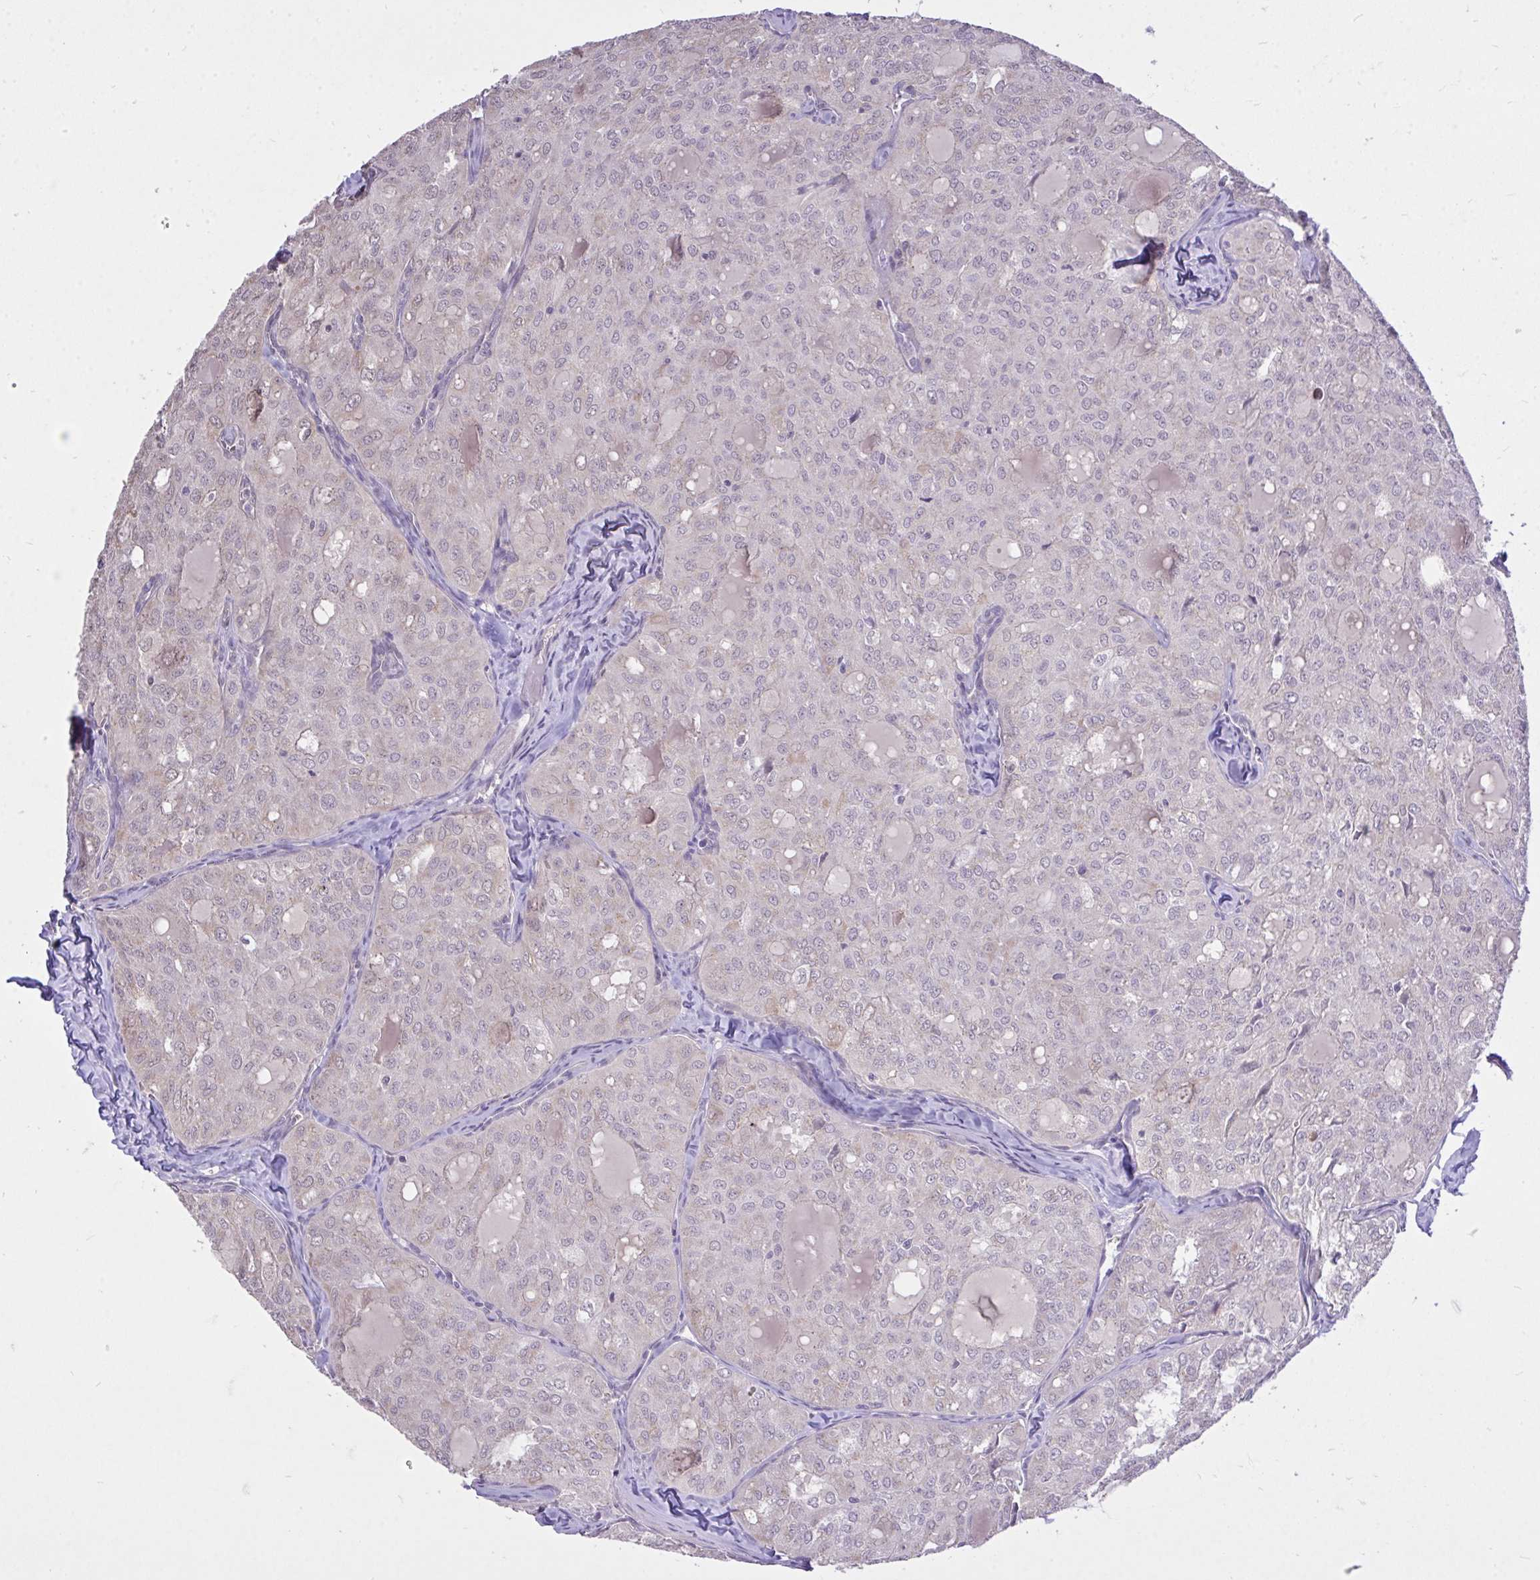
{"staining": {"intensity": "weak", "quantity": "<25%", "location": "cytoplasmic/membranous"}, "tissue": "thyroid cancer", "cell_type": "Tumor cells", "image_type": "cancer", "snomed": [{"axis": "morphology", "description": "Follicular adenoma carcinoma, NOS"}, {"axis": "topography", "description": "Thyroid gland"}], "caption": "There is no significant staining in tumor cells of follicular adenoma carcinoma (thyroid). The staining was performed using DAB to visualize the protein expression in brown, while the nuclei were stained in blue with hematoxylin (Magnification: 20x).", "gene": "MPC2", "patient": {"sex": "male", "age": 75}}